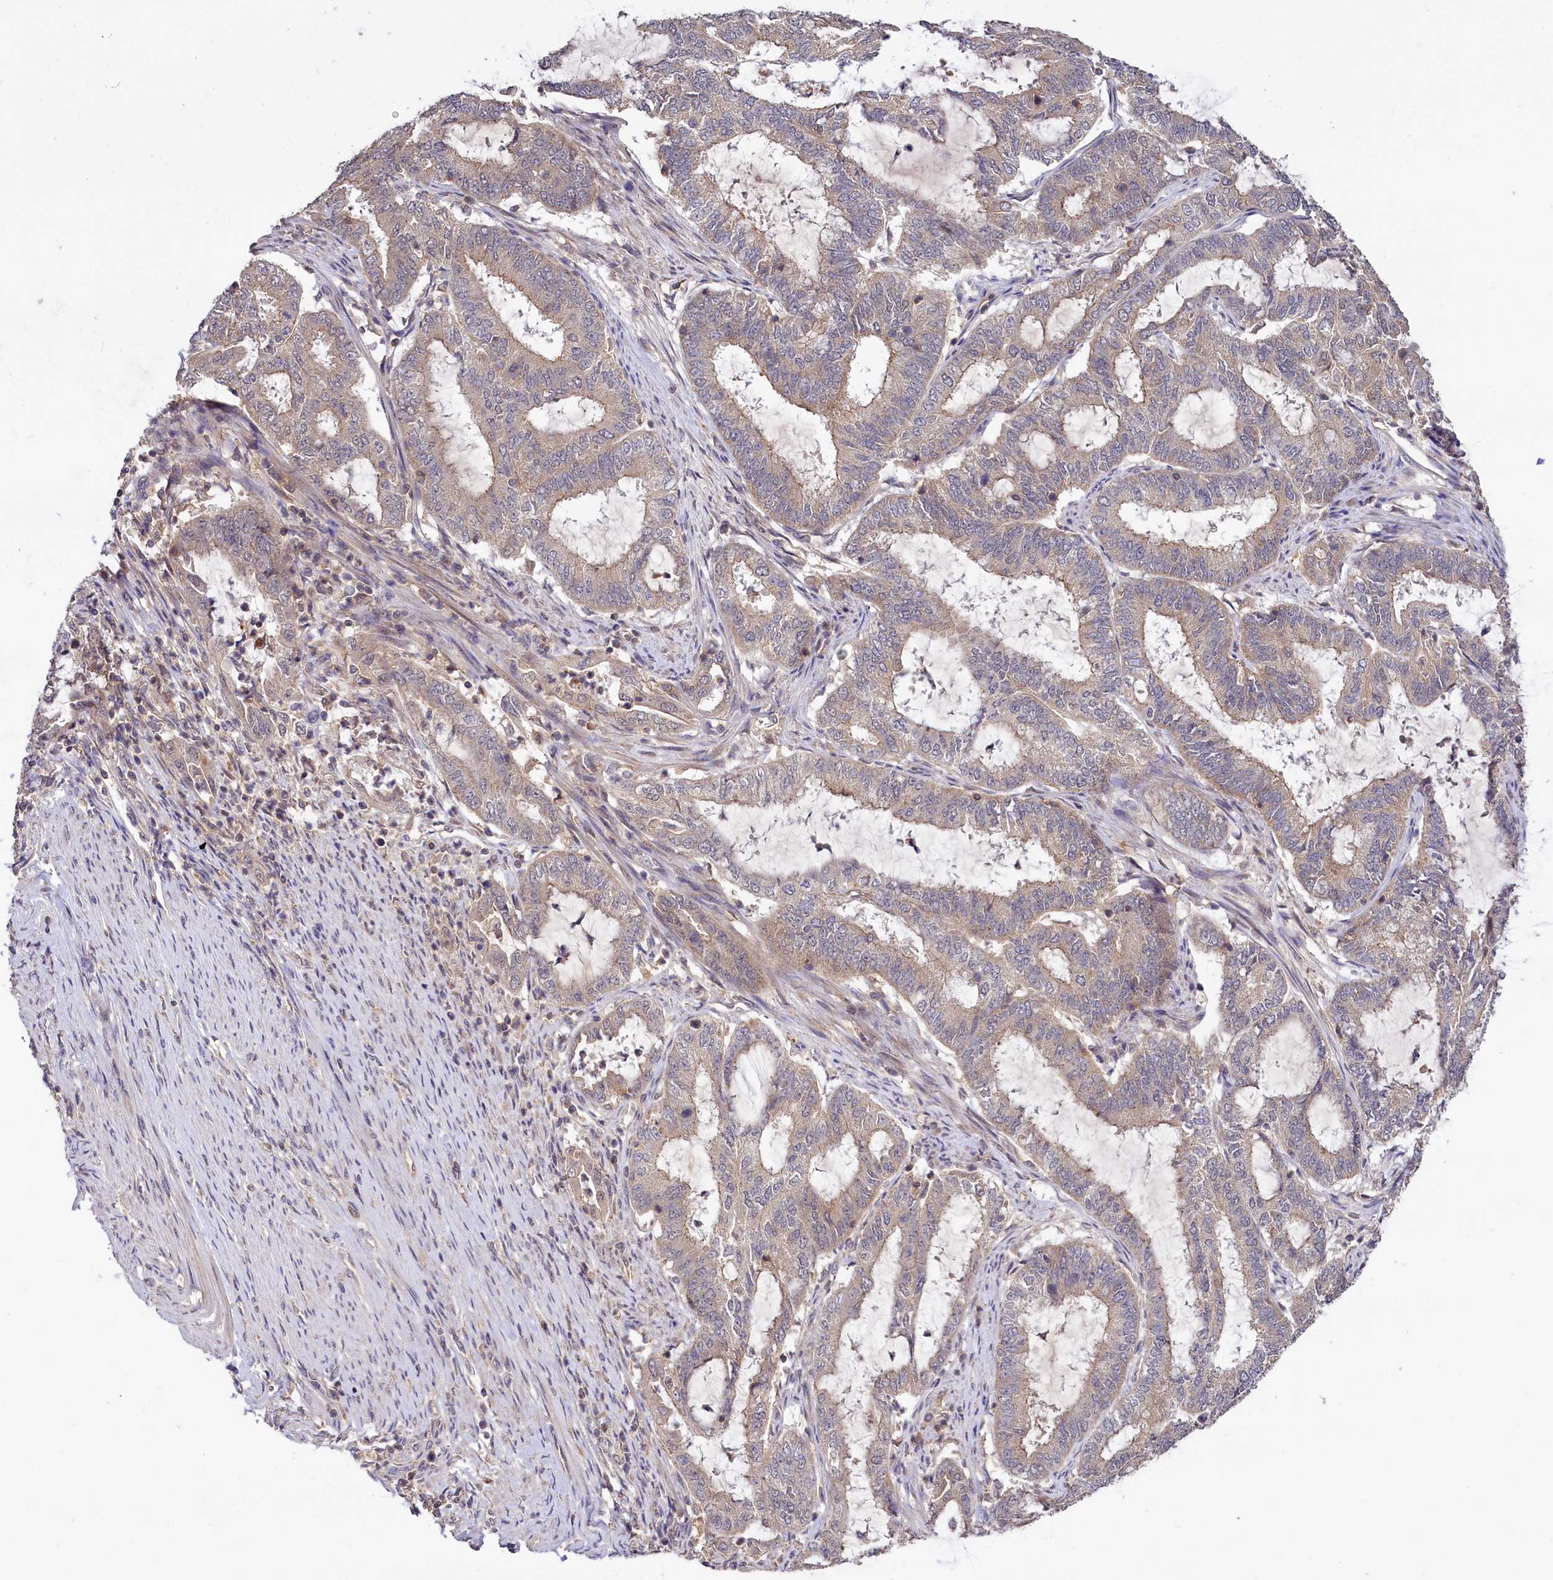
{"staining": {"intensity": "weak", "quantity": "25%-75%", "location": "cytoplasmic/membranous"}, "tissue": "endometrial cancer", "cell_type": "Tumor cells", "image_type": "cancer", "snomed": [{"axis": "morphology", "description": "Adenocarcinoma, NOS"}, {"axis": "topography", "description": "Endometrium"}], "caption": "Endometrial cancer stained for a protein shows weak cytoplasmic/membranous positivity in tumor cells.", "gene": "TMEM39A", "patient": {"sex": "female", "age": 51}}